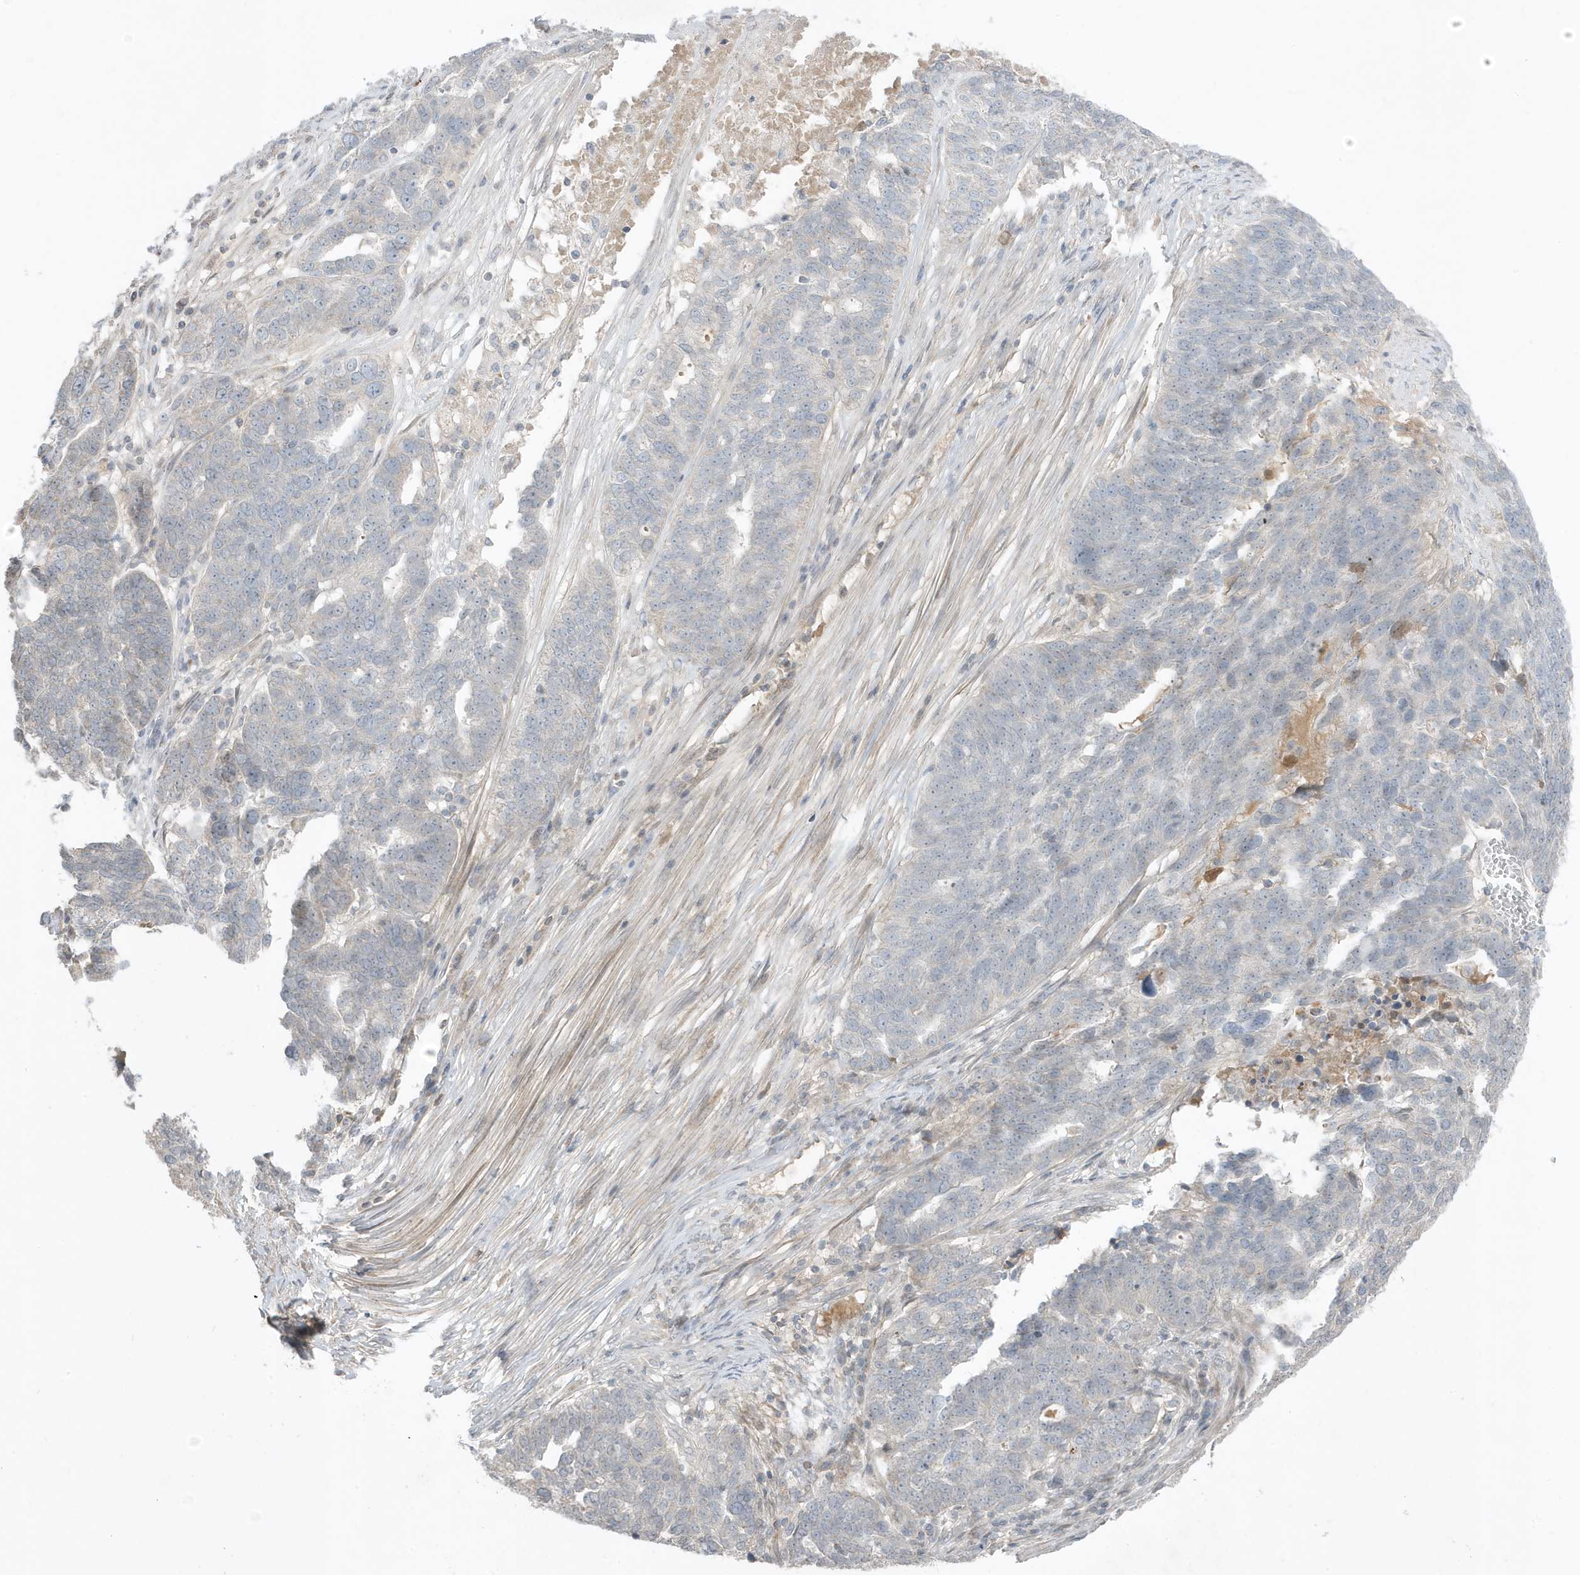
{"staining": {"intensity": "negative", "quantity": "none", "location": "none"}, "tissue": "ovarian cancer", "cell_type": "Tumor cells", "image_type": "cancer", "snomed": [{"axis": "morphology", "description": "Cystadenocarcinoma, serous, NOS"}, {"axis": "topography", "description": "Ovary"}], "caption": "Immunohistochemistry (IHC) image of neoplastic tissue: ovarian serous cystadenocarcinoma stained with DAB (3,3'-diaminobenzidine) displays no significant protein staining in tumor cells.", "gene": "FNDC1", "patient": {"sex": "female", "age": 59}}